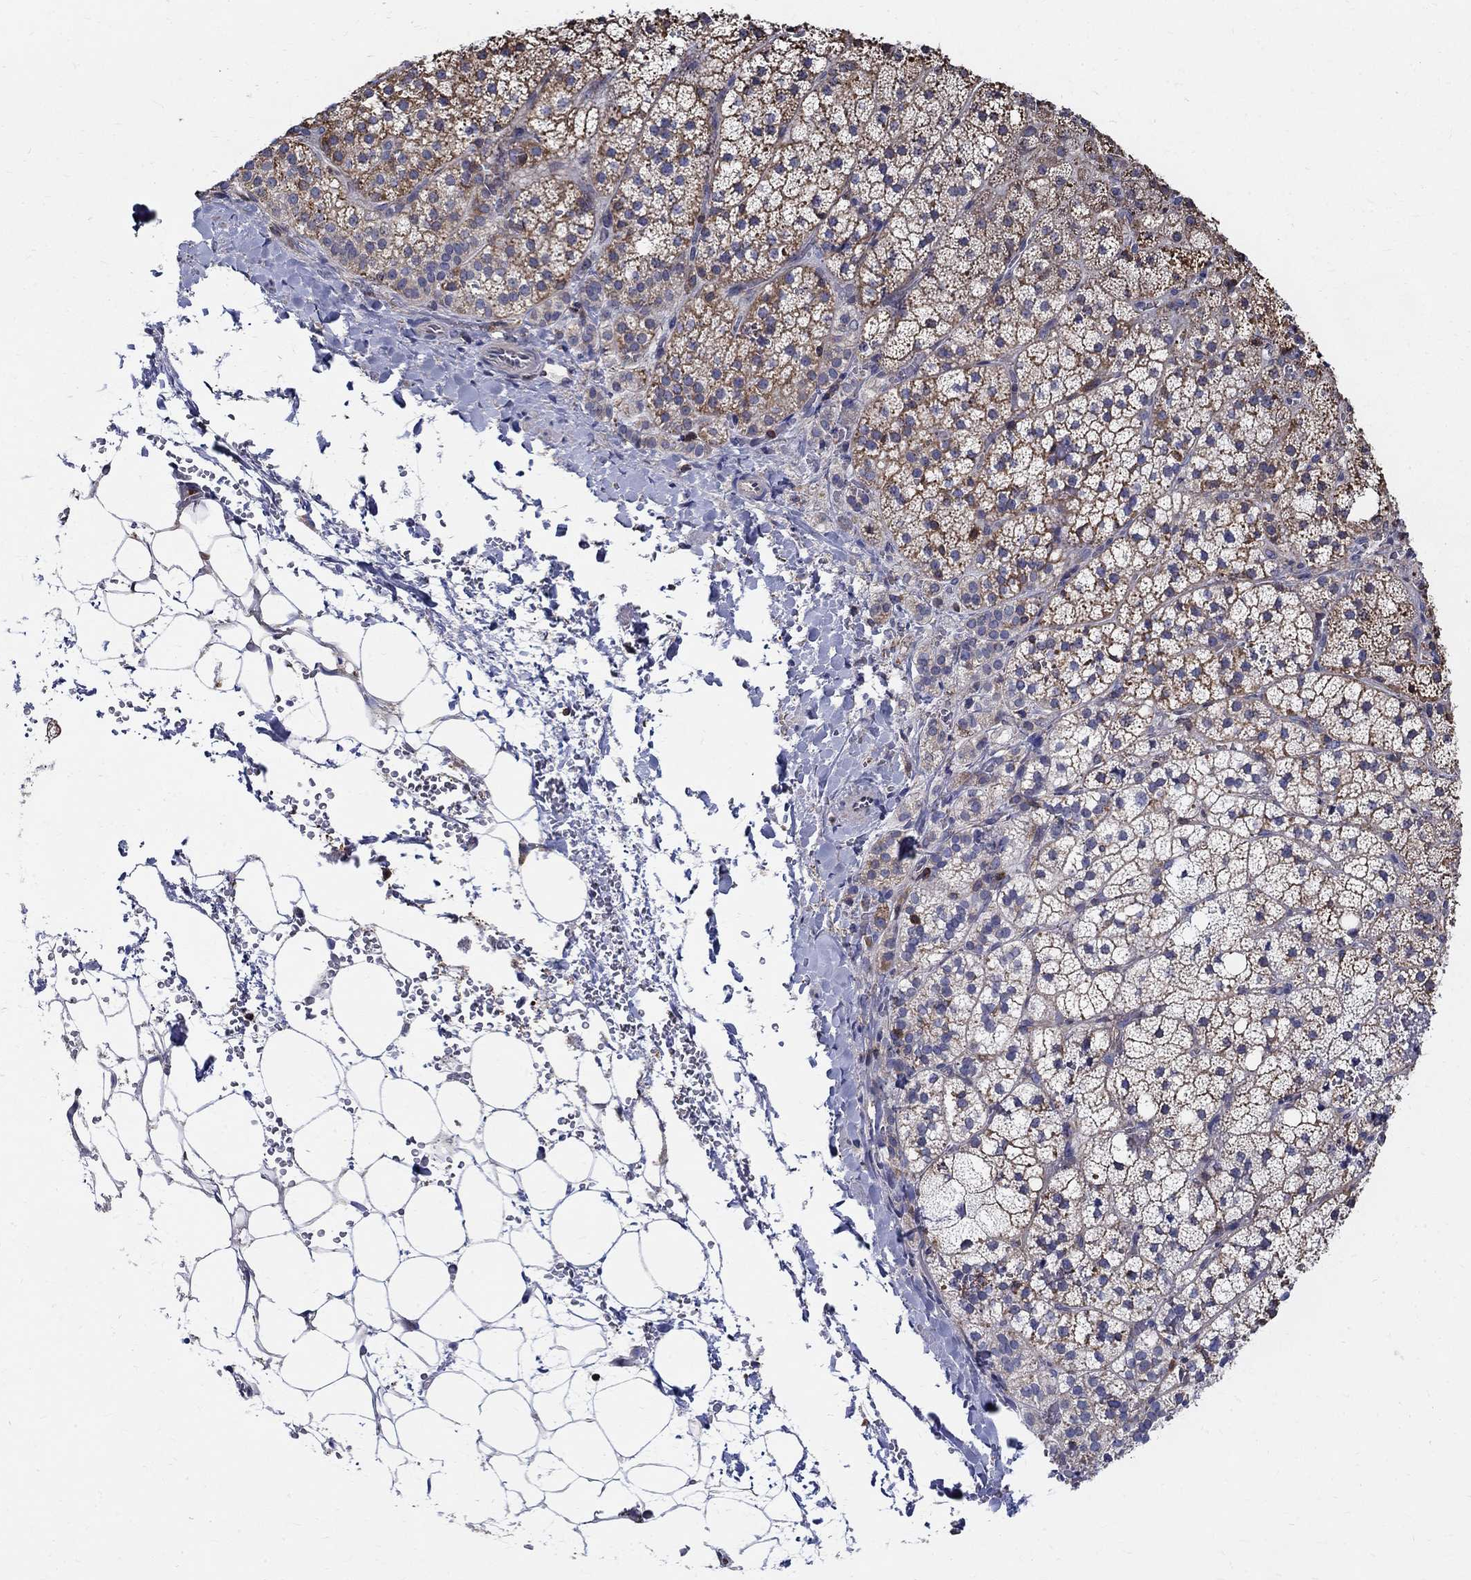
{"staining": {"intensity": "strong", "quantity": "25%-75%", "location": "cytoplasmic/membranous"}, "tissue": "adrenal gland", "cell_type": "Glandular cells", "image_type": "normal", "snomed": [{"axis": "morphology", "description": "Normal tissue, NOS"}, {"axis": "topography", "description": "Adrenal gland"}], "caption": "Immunohistochemistry (IHC) micrograph of normal adrenal gland: adrenal gland stained using IHC exhibits high levels of strong protein expression localized specifically in the cytoplasmic/membranous of glandular cells, appearing as a cytoplasmic/membranous brown color.", "gene": "AGAP2", "patient": {"sex": "male", "age": 53}}